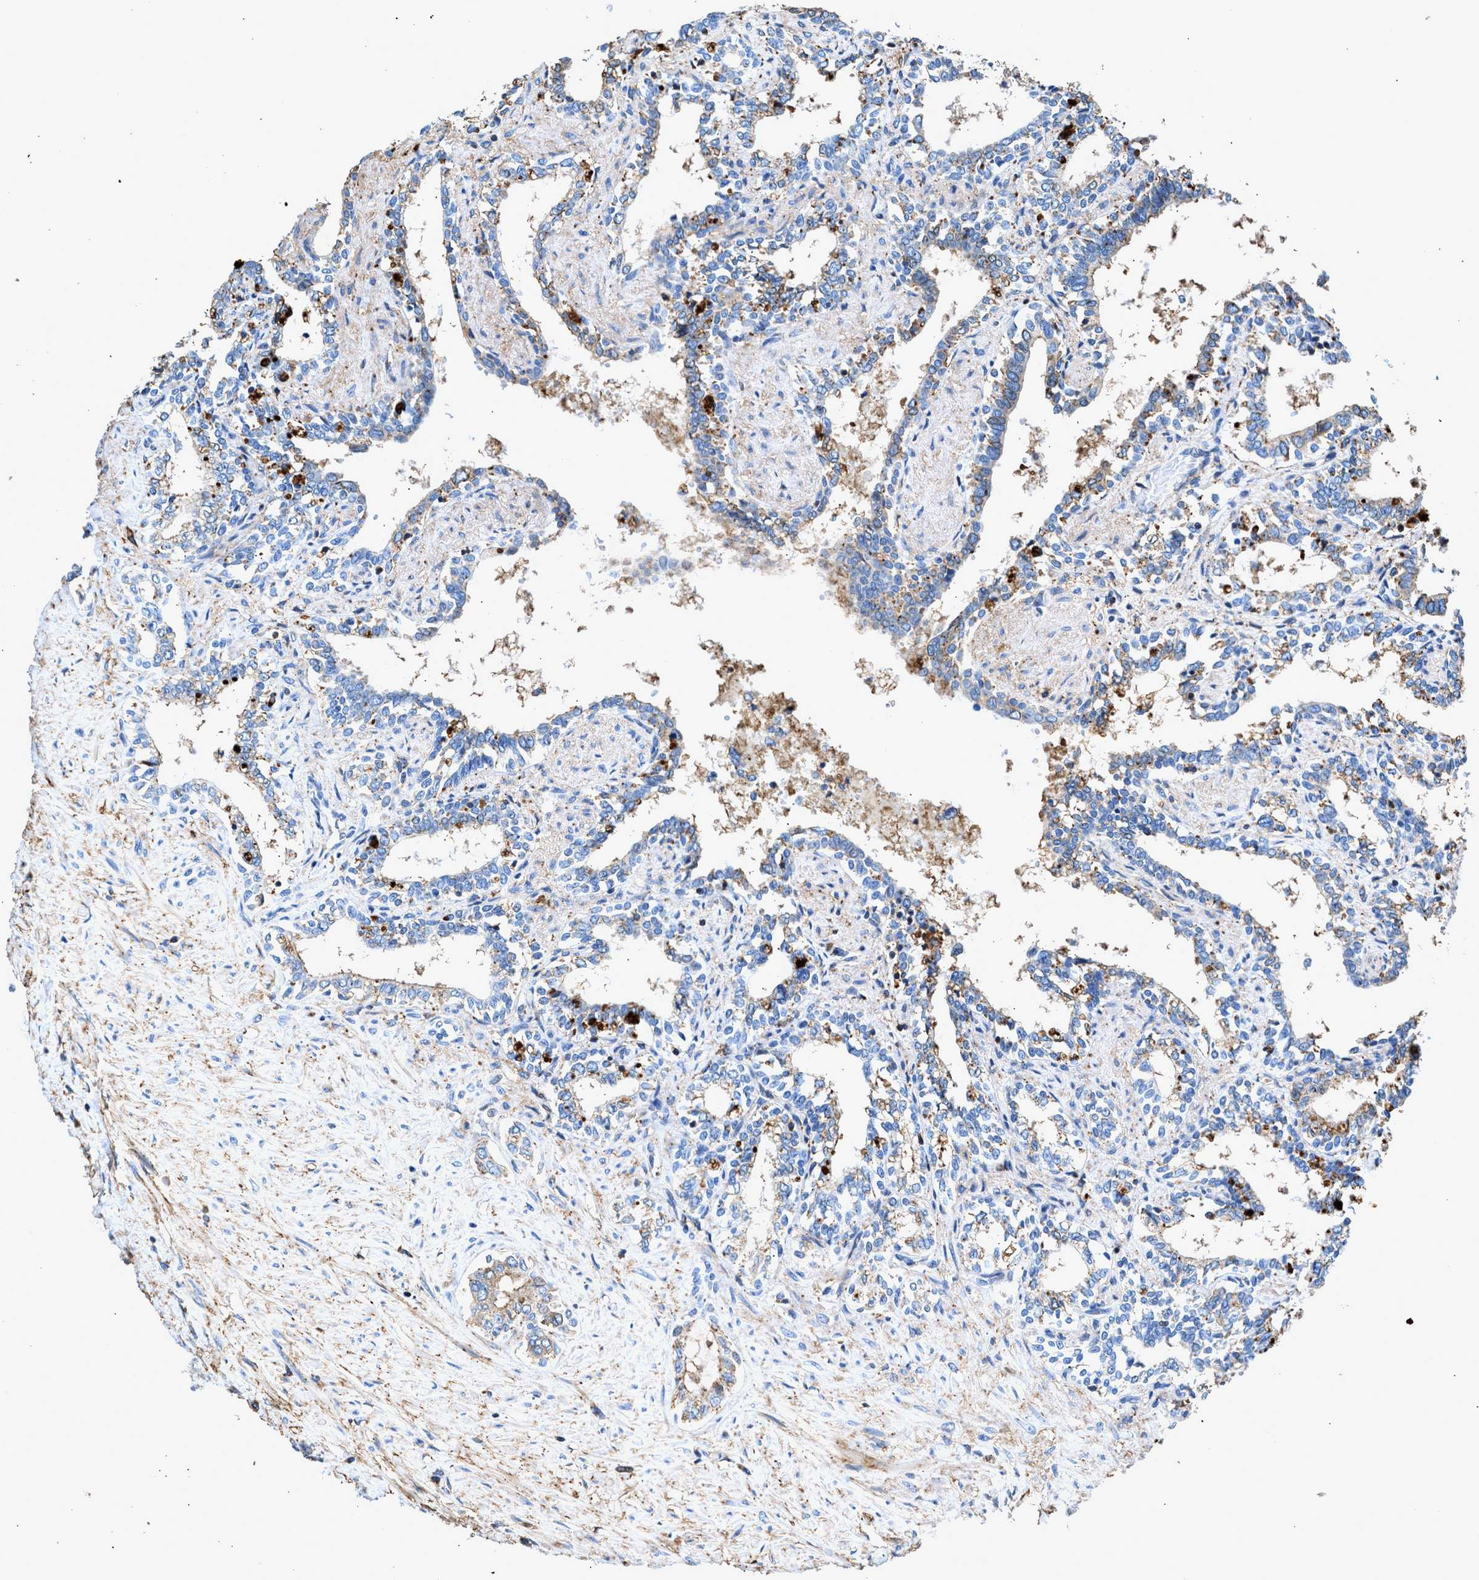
{"staining": {"intensity": "weak", "quantity": "<25%", "location": "cytoplasmic/membranous"}, "tissue": "seminal vesicle", "cell_type": "Glandular cells", "image_type": "normal", "snomed": [{"axis": "morphology", "description": "Normal tissue, NOS"}, {"axis": "morphology", "description": "Adenocarcinoma, High grade"}, {"axis": "topography", "description": "Prostate"}, {"axis": "topography", "description": "Seminal veicle"}], "caption": "There is no significant expression in glandular cells of seminal vesicle. (Stains: DAB (3,3'-diaminobenzidine) IHC with hematoxylin counter stain, Microscopy: brightfield microscopy at high magnification).", "gene": "KCNQ4", "patient": {"sex": "male", "age": 55}}